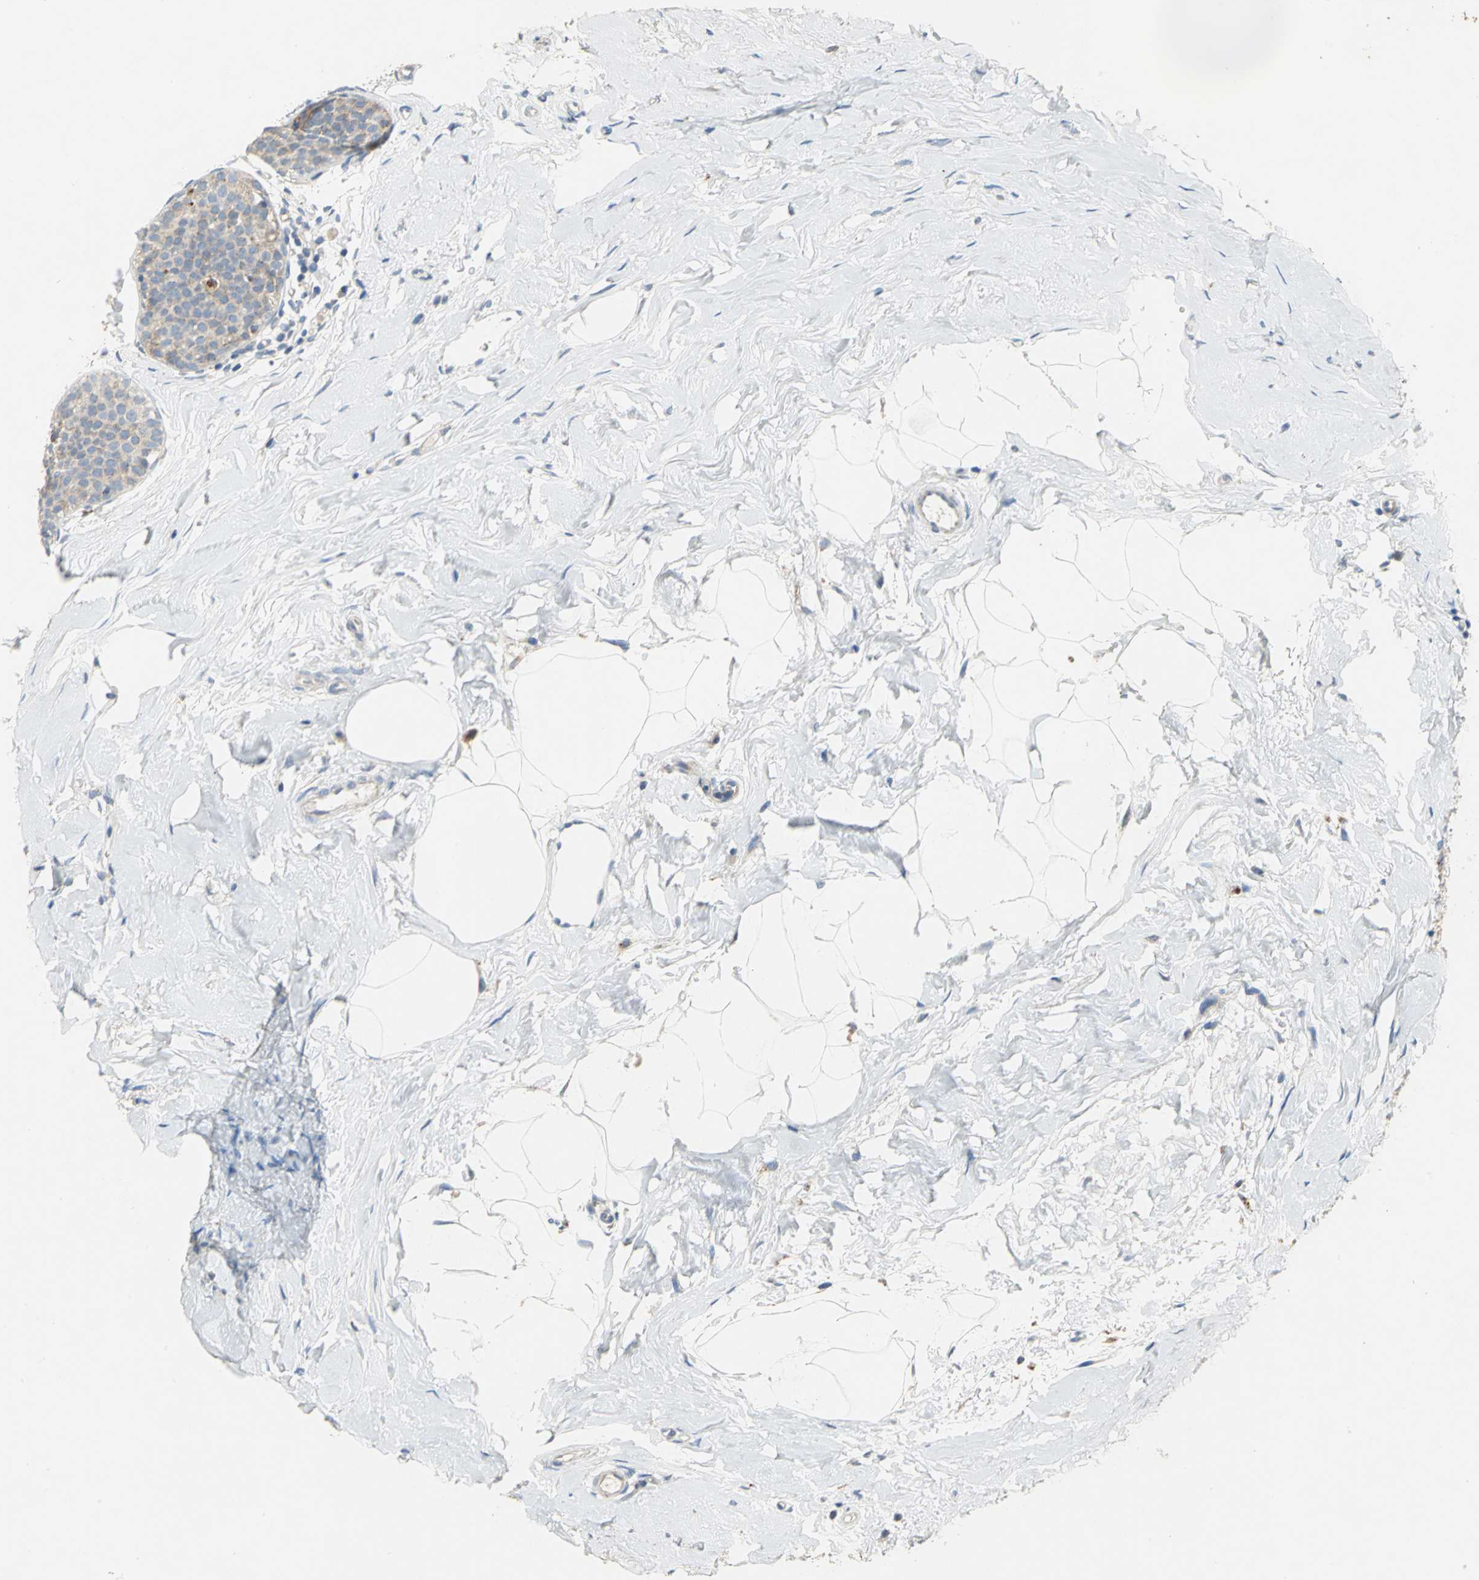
{"staining": {"intensity": "weak", "quantity": ">75%", "location": "cytoplasmic/membranous"}, "tissue": "breast cancer", "cell_type": "Tumor cells", "image_type": "cancer", "snomed": [{"axis": "morphology", "description": "Lobular carcinoma, in situ"}, {"axis": "morphology", "description": "Lobular carcinoma"}, {"axis": "topography", "description": "Breast"}], "caption": "IHC micrograph of human breast cancer stained for a protein (brown), which demonstrates low levels of weak cytoplasmic/membranous positivity in approximately >75% of tumor cells.", "gene": "SPPL2B", "patient": {"sex": "female", "age": 41}}